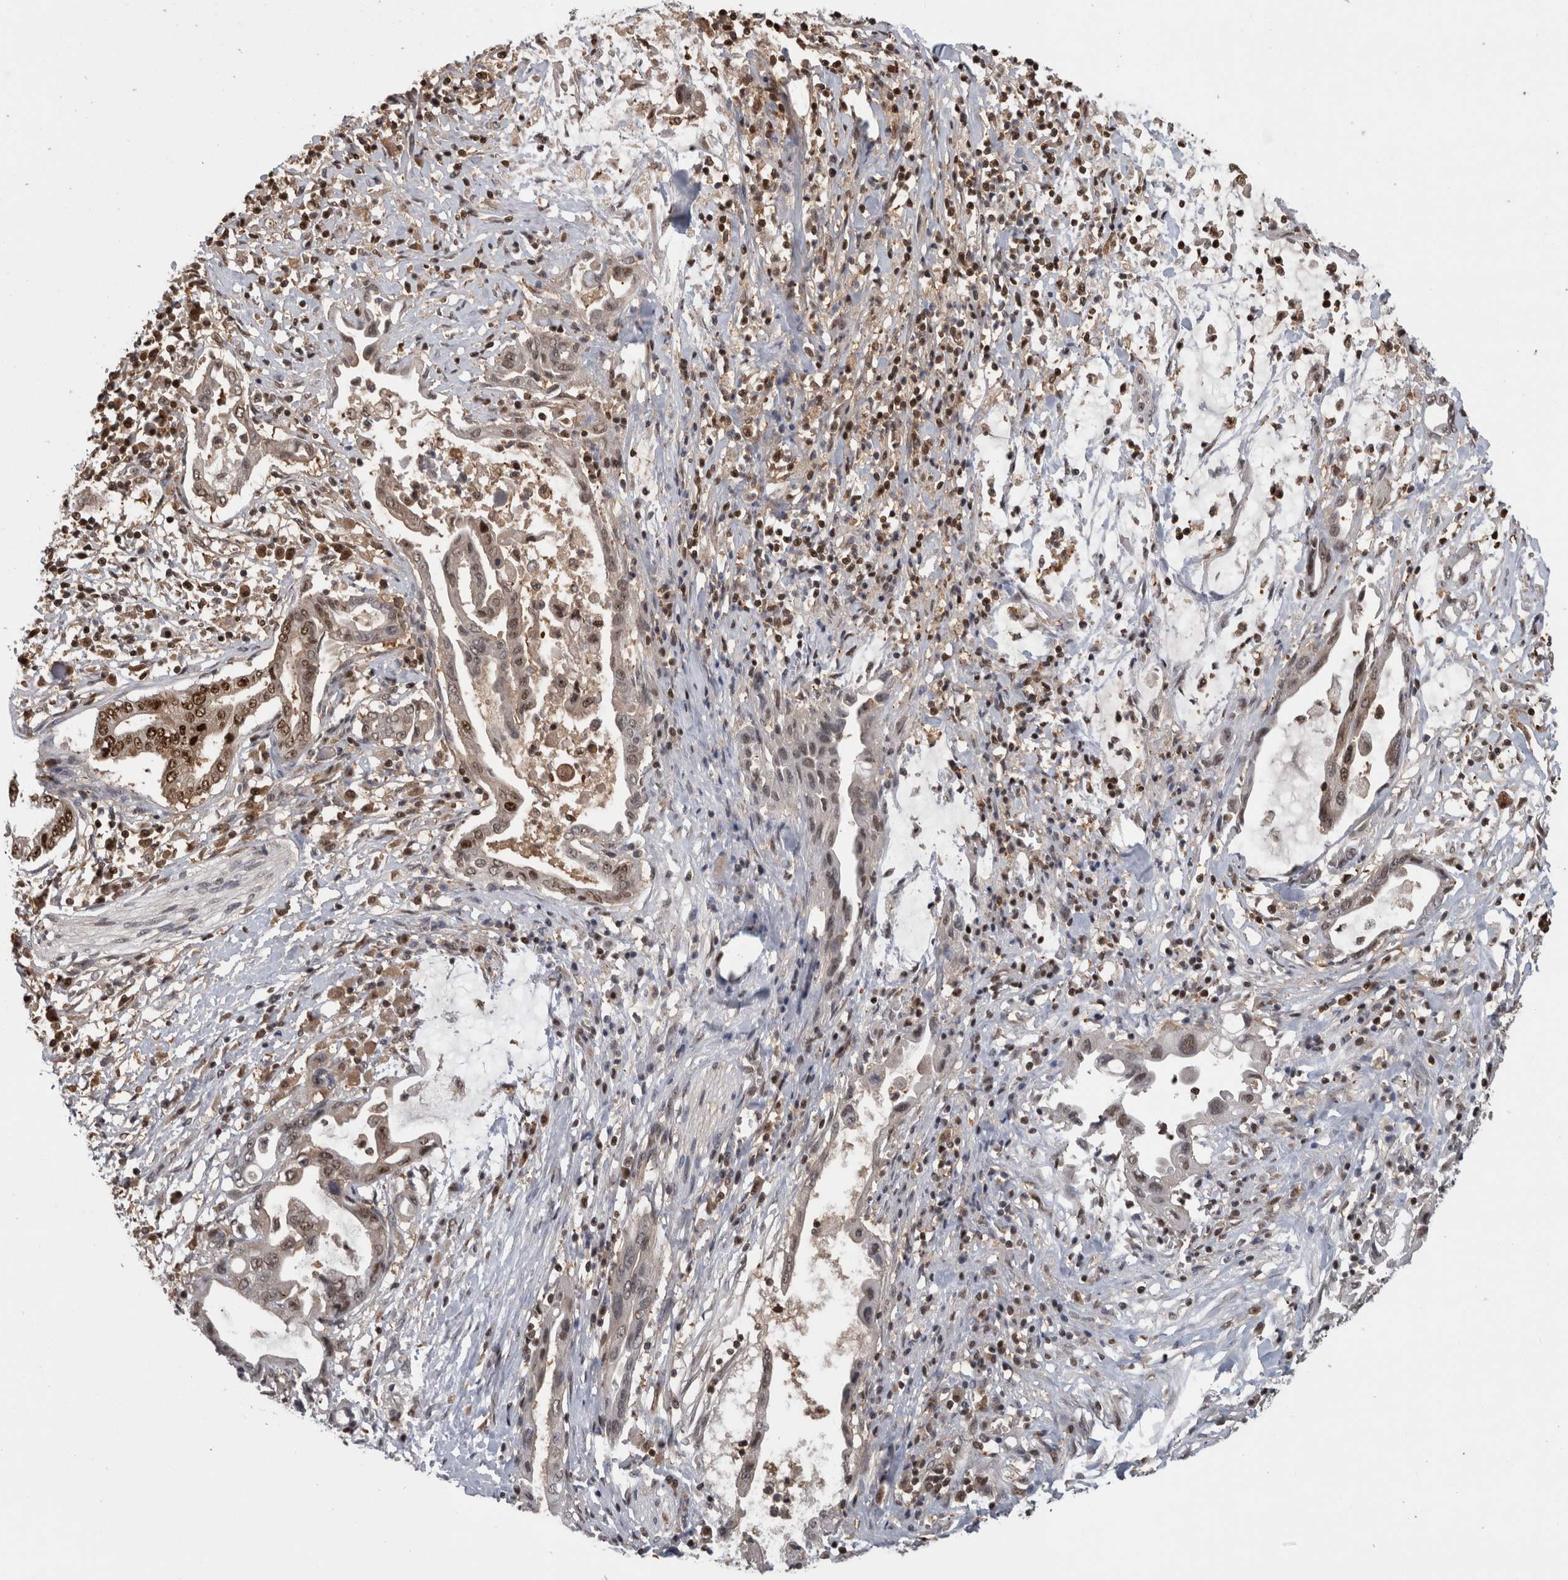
{"staining": {"intensity": "moderate", "quantity": "25%-75%", "location": "nuclear"}, "tissue": "pancreatic cancer", "cell_type": "Tumor cells", "image_type": "cancer", "snomed": [{"axis": "morphology", "description": "Adenocarcinoma, NOS"}, {"axis": "topography", "description": "Pancreas"}], "caption": "A histopathology image of human pancreatic adenocarcinoma stained for a protein shows moderate nuclear brown staining in tumor cells. (IHC, brightfield microscopy, high magnification).", "gene": "TDRD7", "patient": {"sex": "female", "age": 57}}